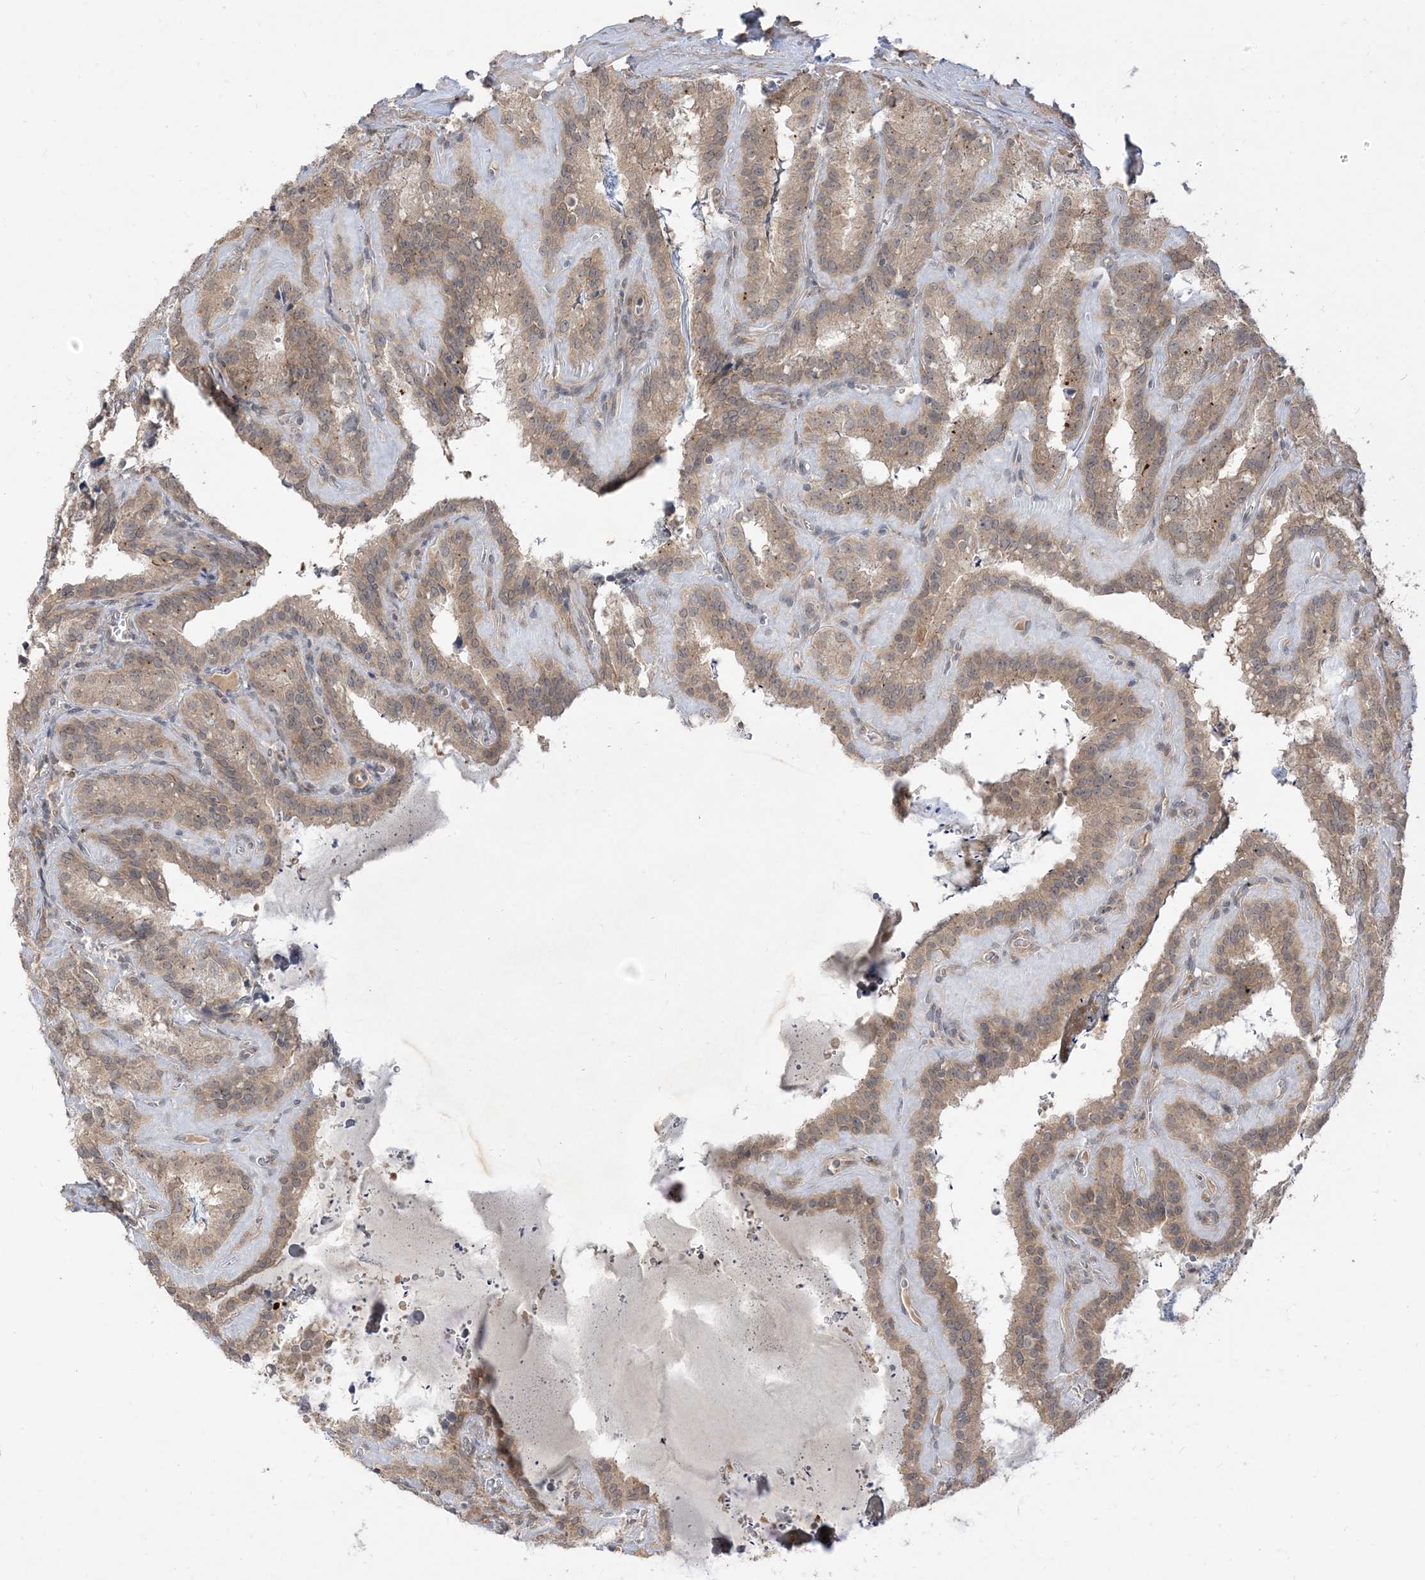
{"staining": {"intensity": "weak", "quantity": ">75%", "location": "cytoplasmic/membranous"}, "tissue": "seminal vesicle", "cell_type": "Glandular cells", "image_type": "normal", "snomed": [{"axis": "morphology", "description": "Normal tissue, NOS"}, {"axis": "topography", "description": "Prostate"}, {"axis": "topography", "description": "Seminal veicle"}], "caption": "Immunohistochemical staining of unremarkable human seminal vesicle reveals low levels of weak cytoplasmic/membranous staining in about >75% of glandular cells.", "gene": "TBCC", "patient": {"sex": "male", "age": 59}}